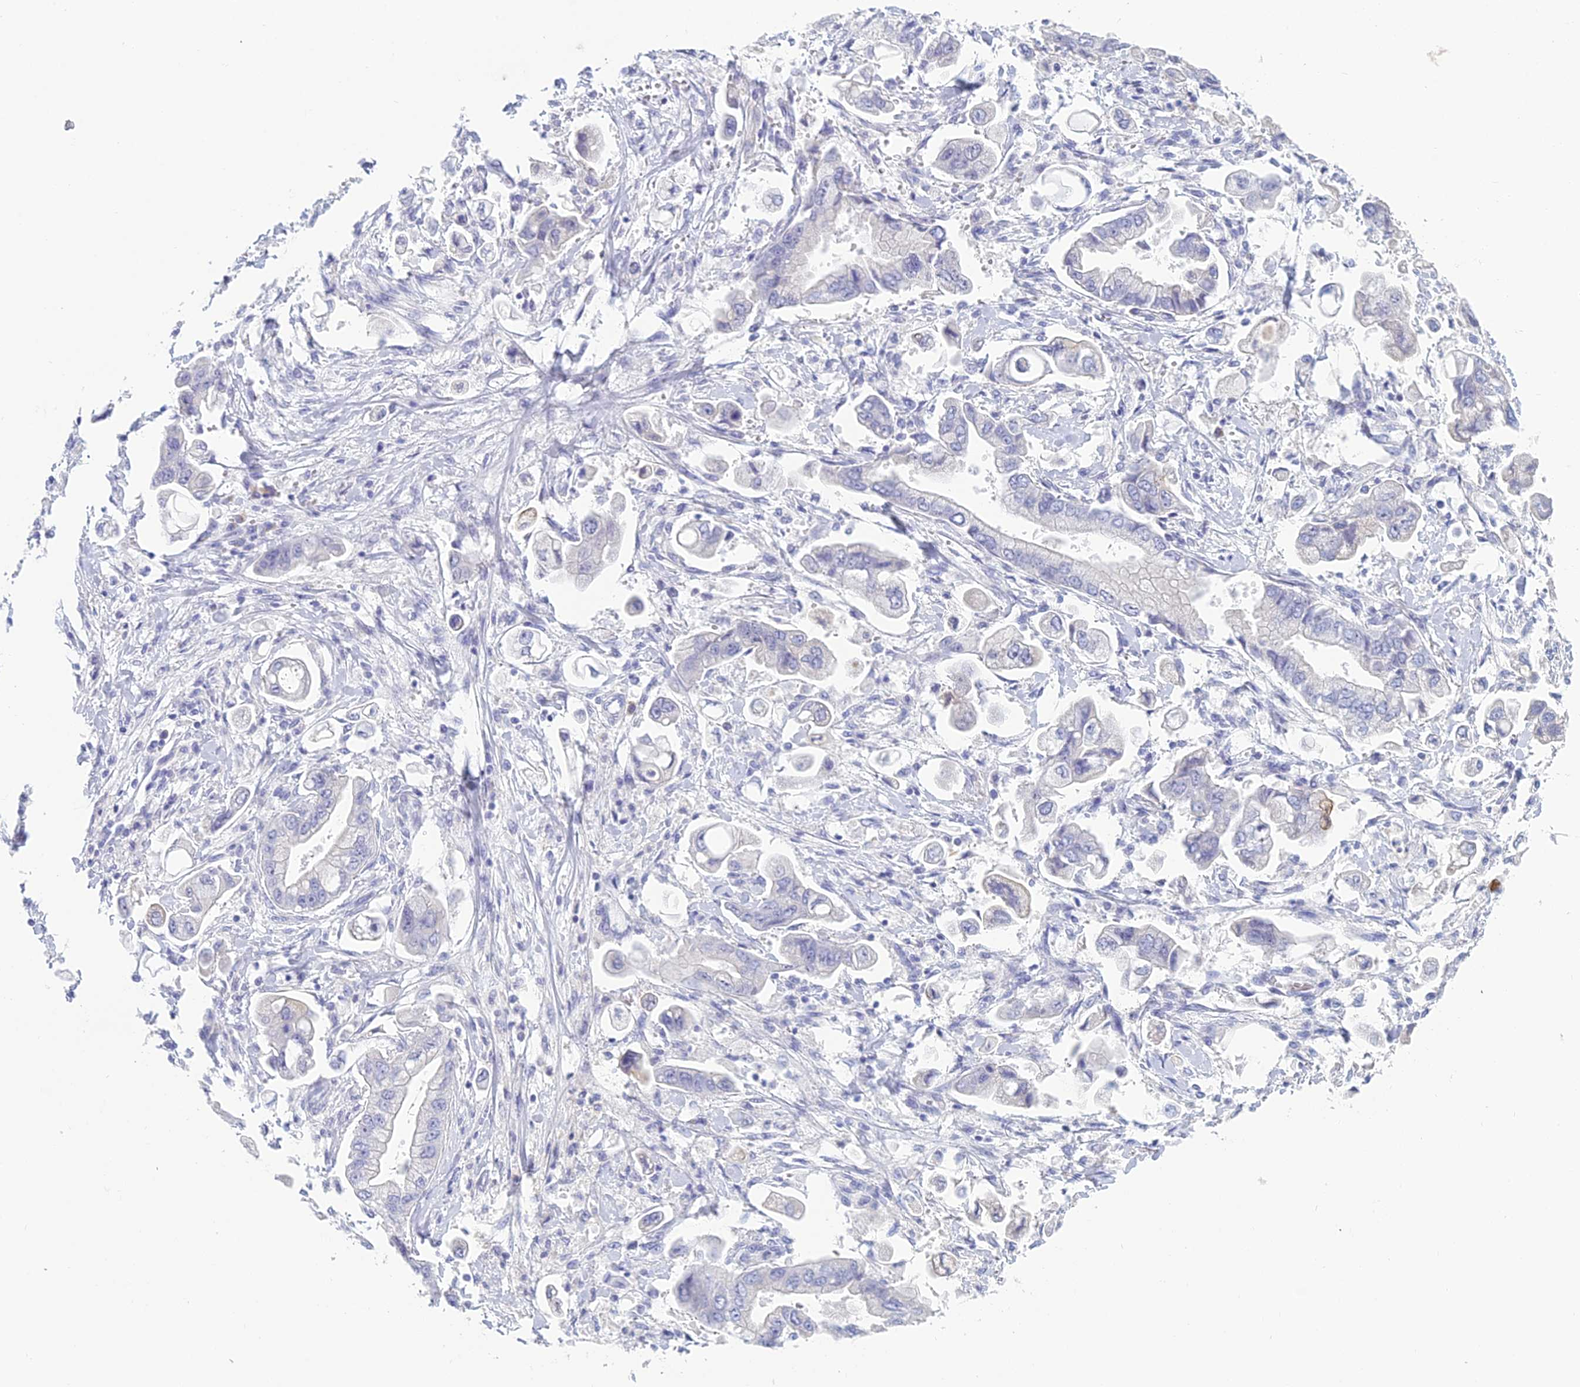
{"staining": {"intensity": "negative", "quantity": "none", "location": "none"}, "tissue": "stomach cancer", "cell_type": "Tumor cells", "image_type": "cancer", "snomed": [{"axis": "morphology", "description": "Adenocarcinoma, NOS"}, {"axis": "topography", "description": "Stomach"}], "caption": "This is an IHC photomicrograph of human adenocarcinoma (stomach). There is no staining in tumor cells.", "gene": "MUC13", "patient": {"sex": "male", "age": 62}}